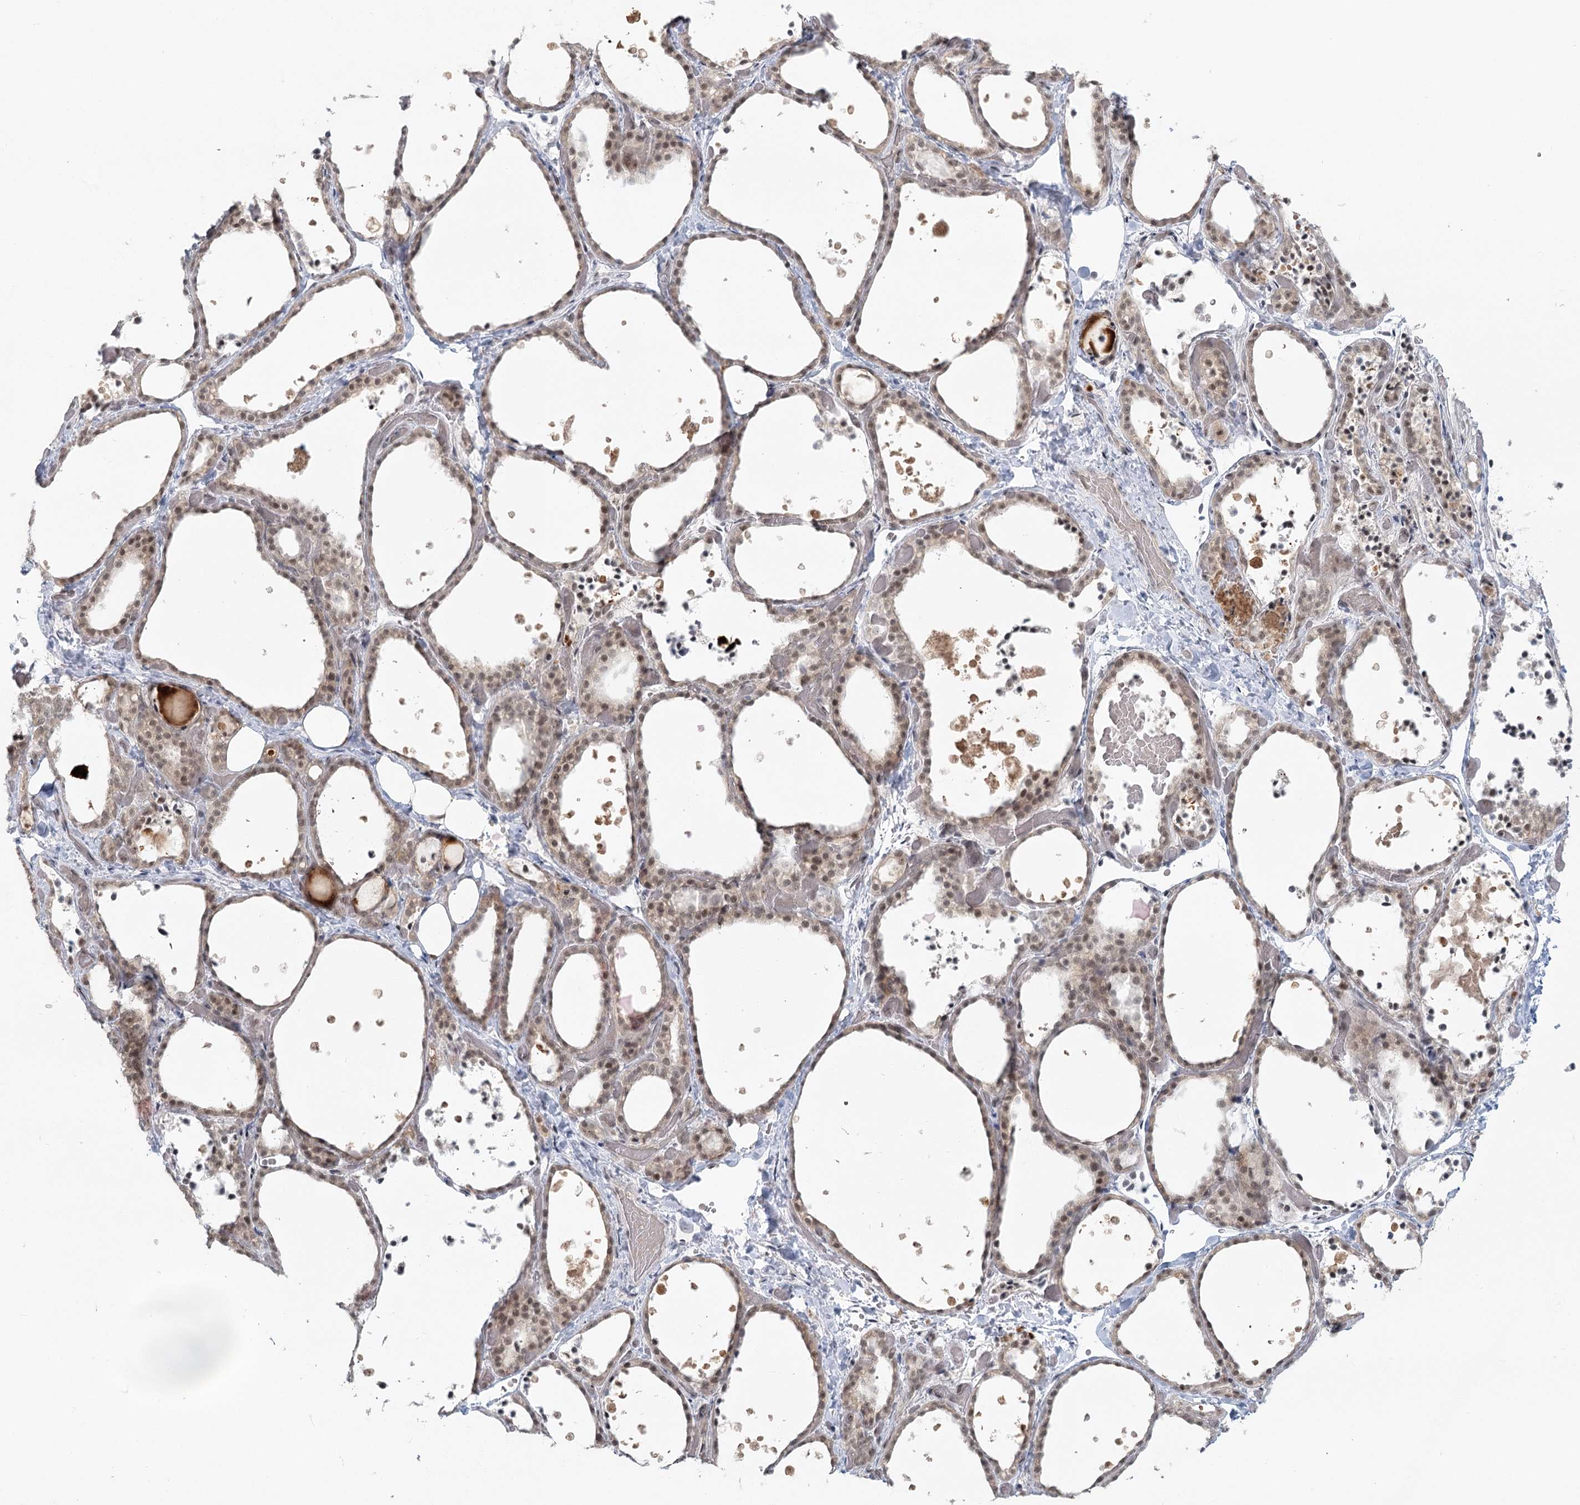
{"staining": {"intensity": "weak", "quantity": "25%-75%", "location": "cytoplasmic/membranous,nuclear"}, "tissue": "thyroid gland", "cell_type": "Glandular cells", "image_type": "normal", "snomed": [{"axis": "morphology", "description": "Normal tissue, NOS"}, {"axis": "topography", "description": "Thyroid gland"}], "caption": "Thyroid gland stained for a protein (brown) shows weak cytoplasmic/membranous,nuclear positive positivity in about 25%-75% of glandular cells.", "gene": "R3HCC1L", "patient": {"sex": "female", "age": 44}}